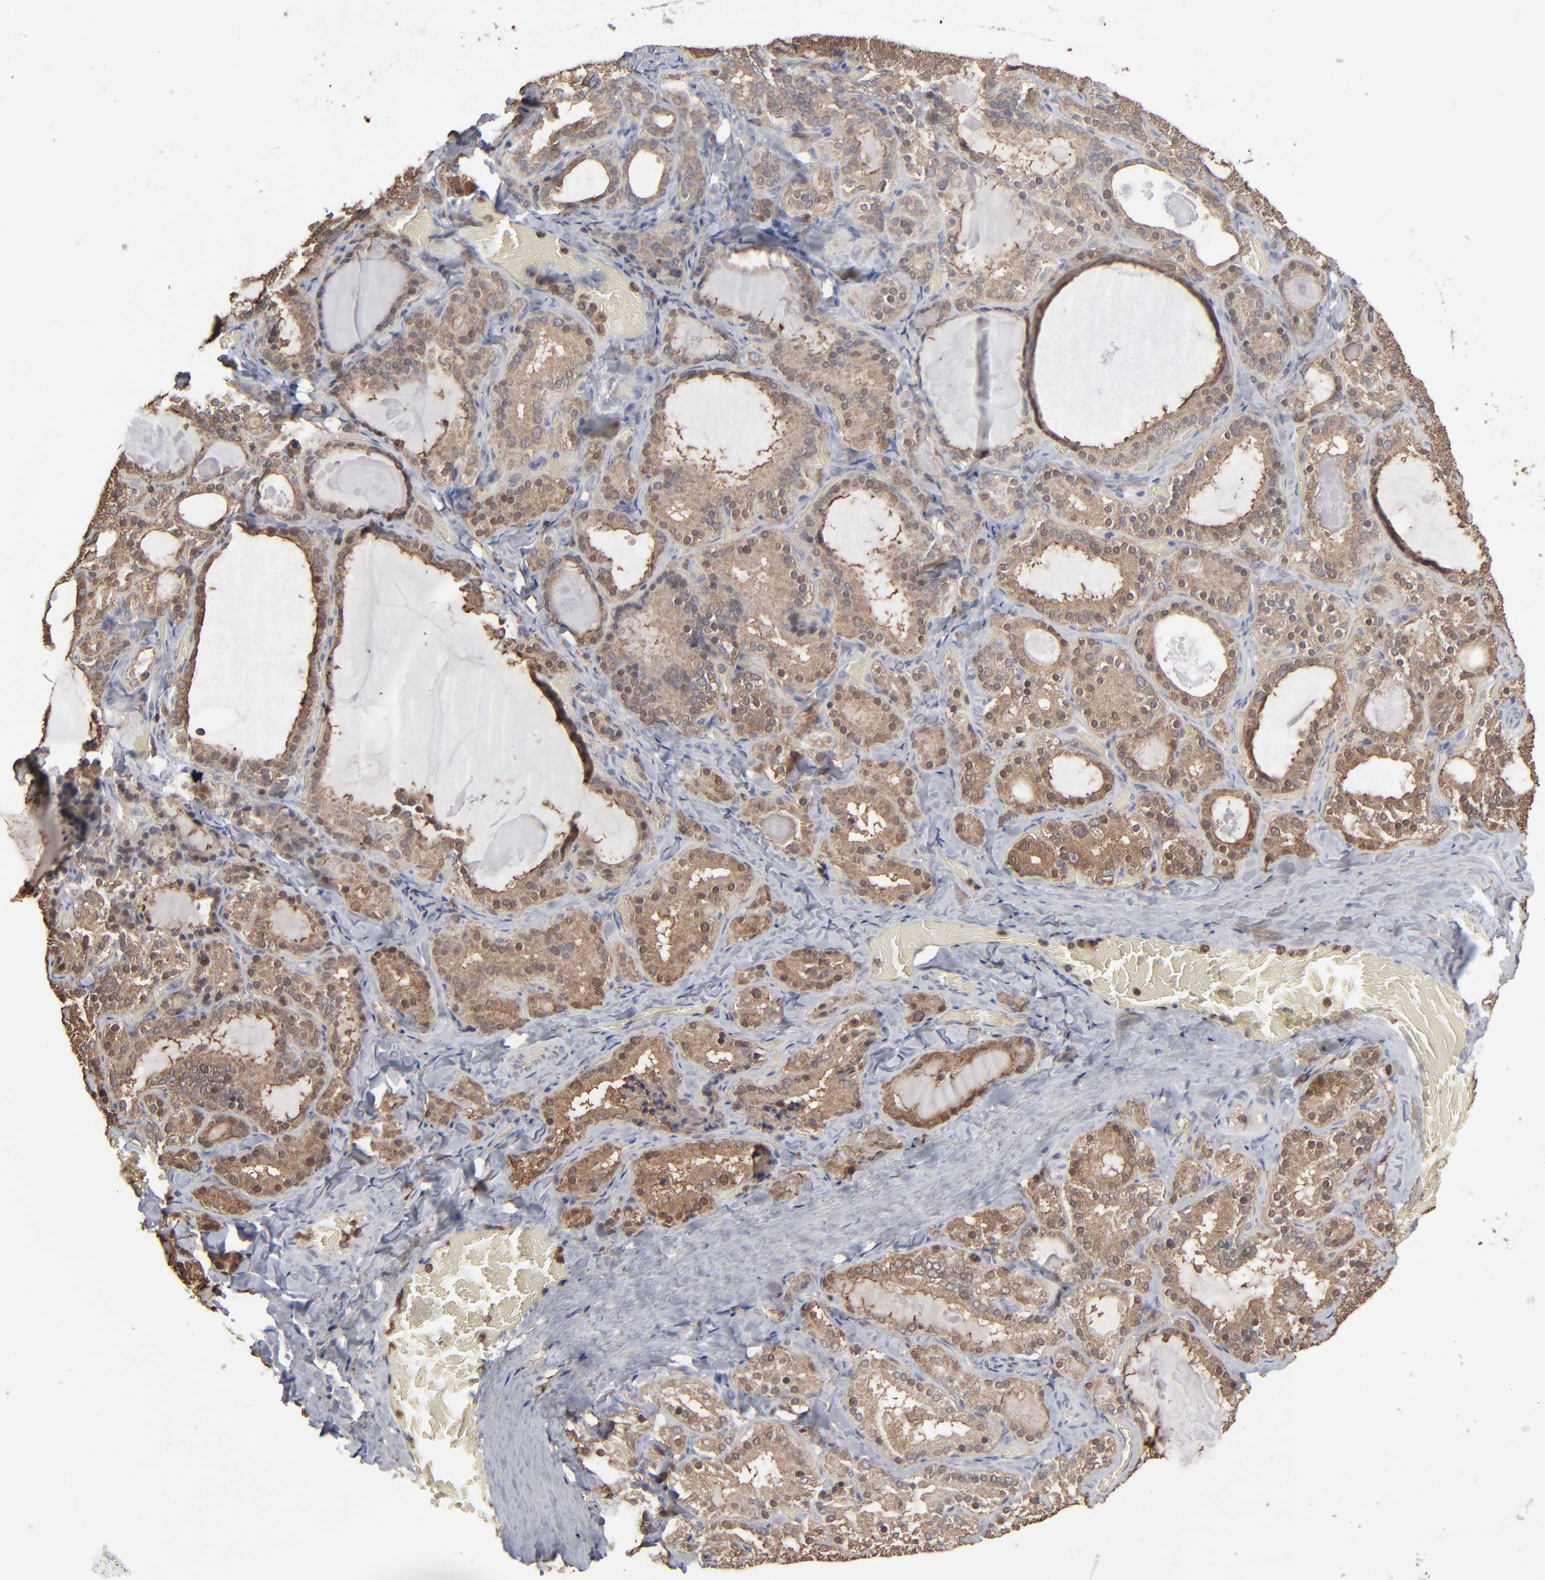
{"staining": {"intensity": "moderate", "quantity": ">75%", "location": "cytoplasmic/membranous"}, "tissue": "thyroid gland", "cell_type": "Glandular cells", "image_type": "normal", "snomed": [{"axis": "morphology", "description": "Normal tissue, NOS"}, {"axis": "topography", "description": "Thyroid gland"}], "caption": "Immunohistochemistry (IHC) (DAB (3,3'-diaminobenzidine)) staining of normal human thyroid gland exhibits moderate cytoplasmic/membranous protein positivity in about >75% of glandular cells.", "gene": "NME1", "patient": {"sex": "female", "age": 33}}